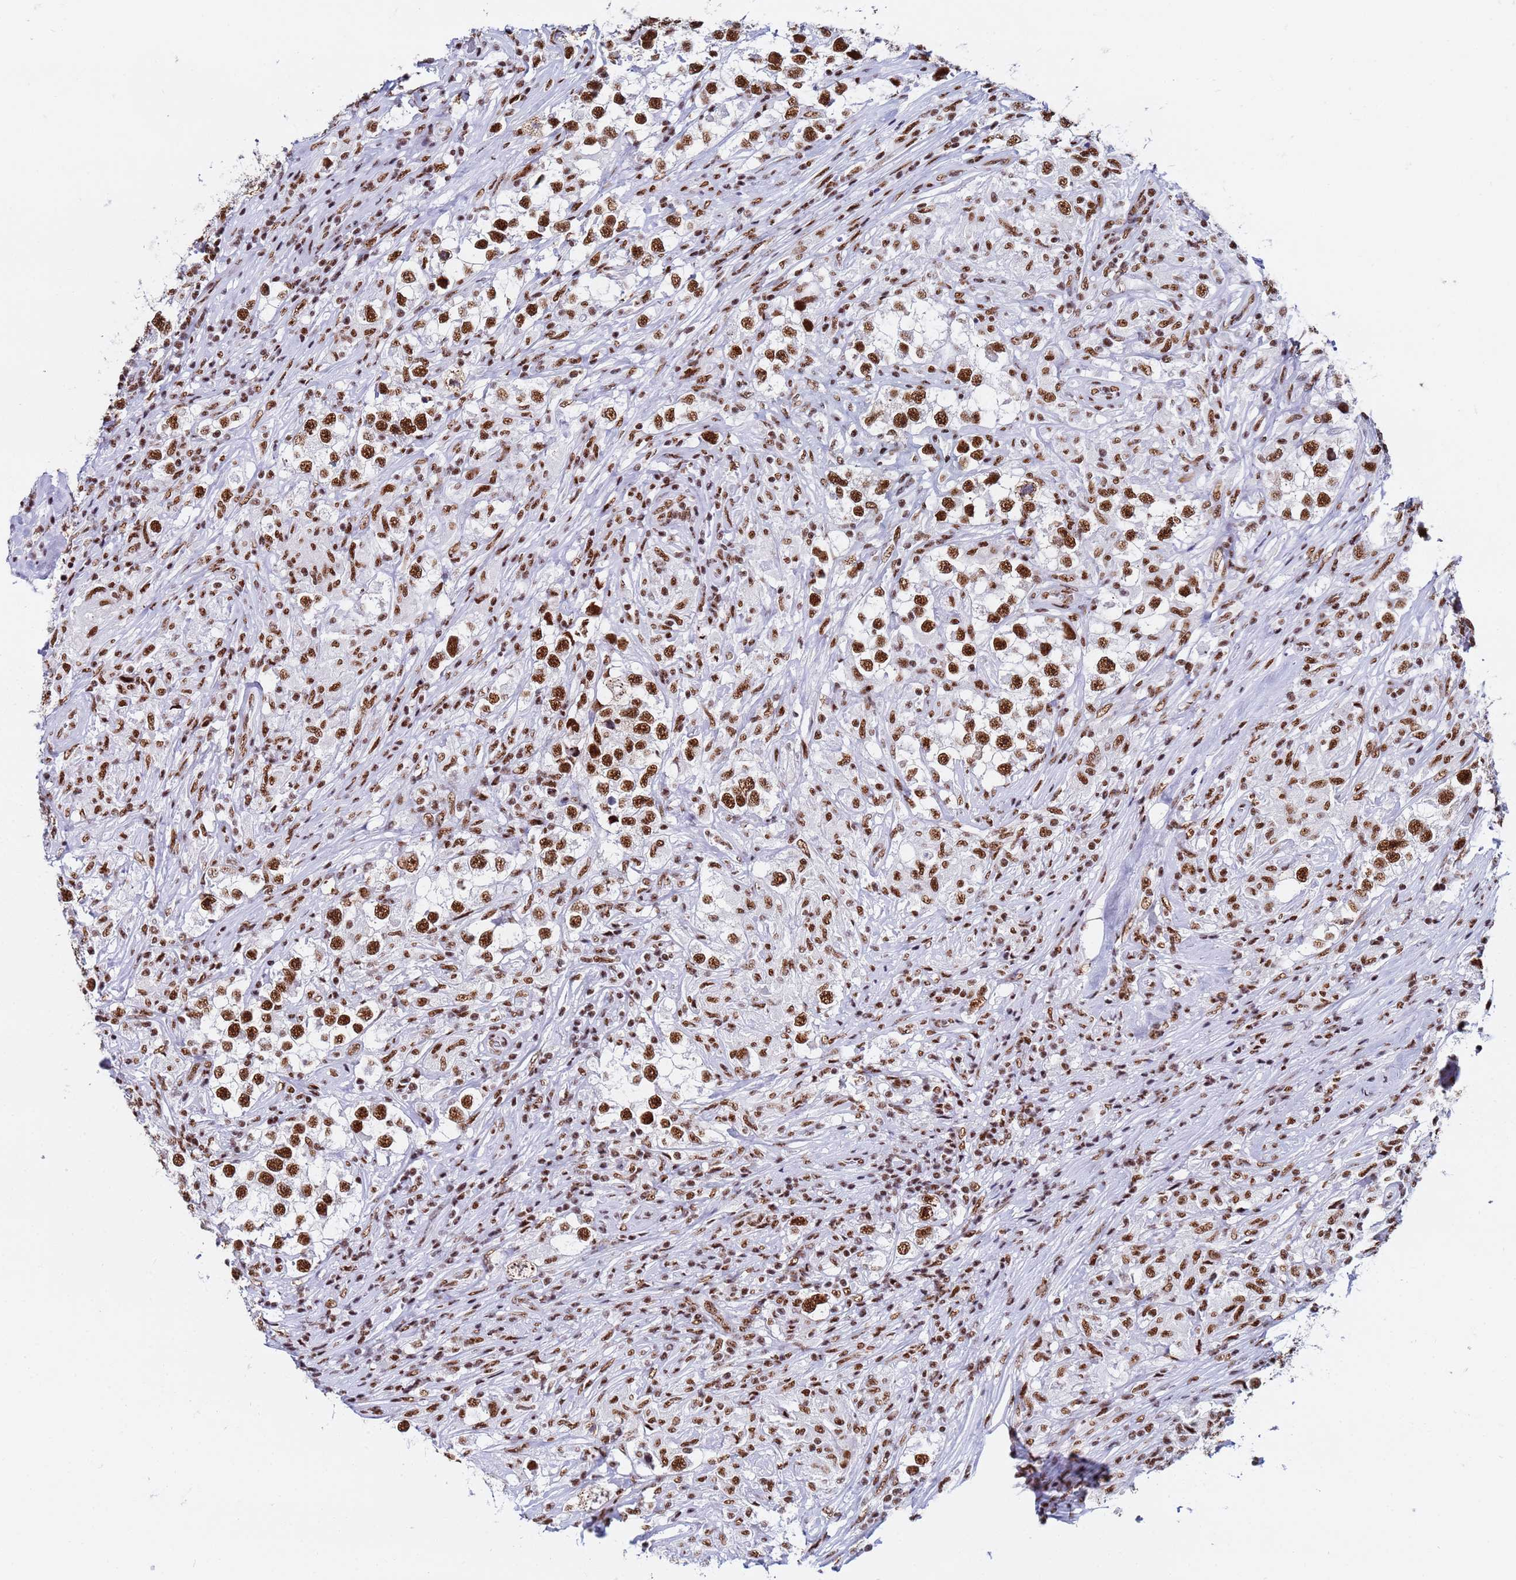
{"staining": {"intensity": "strong", "quantity": ">75%", "location": "nuclear"}, "tissue": "testis cancer", "cell_type": "Tumor cells", "image_type": "cancer", "snomed": [{"axis": "morphology", "description": "Seminoma, NOS"}, {"axis": "topography", "description": "Testis"}], "caption": "Tumor cells reveal high levels of strong nuclear staining in approximately >75% of cells in human testis seminoma.", "gene": "SNRPA1", "patient": {"sex": "male", "age": 46}}